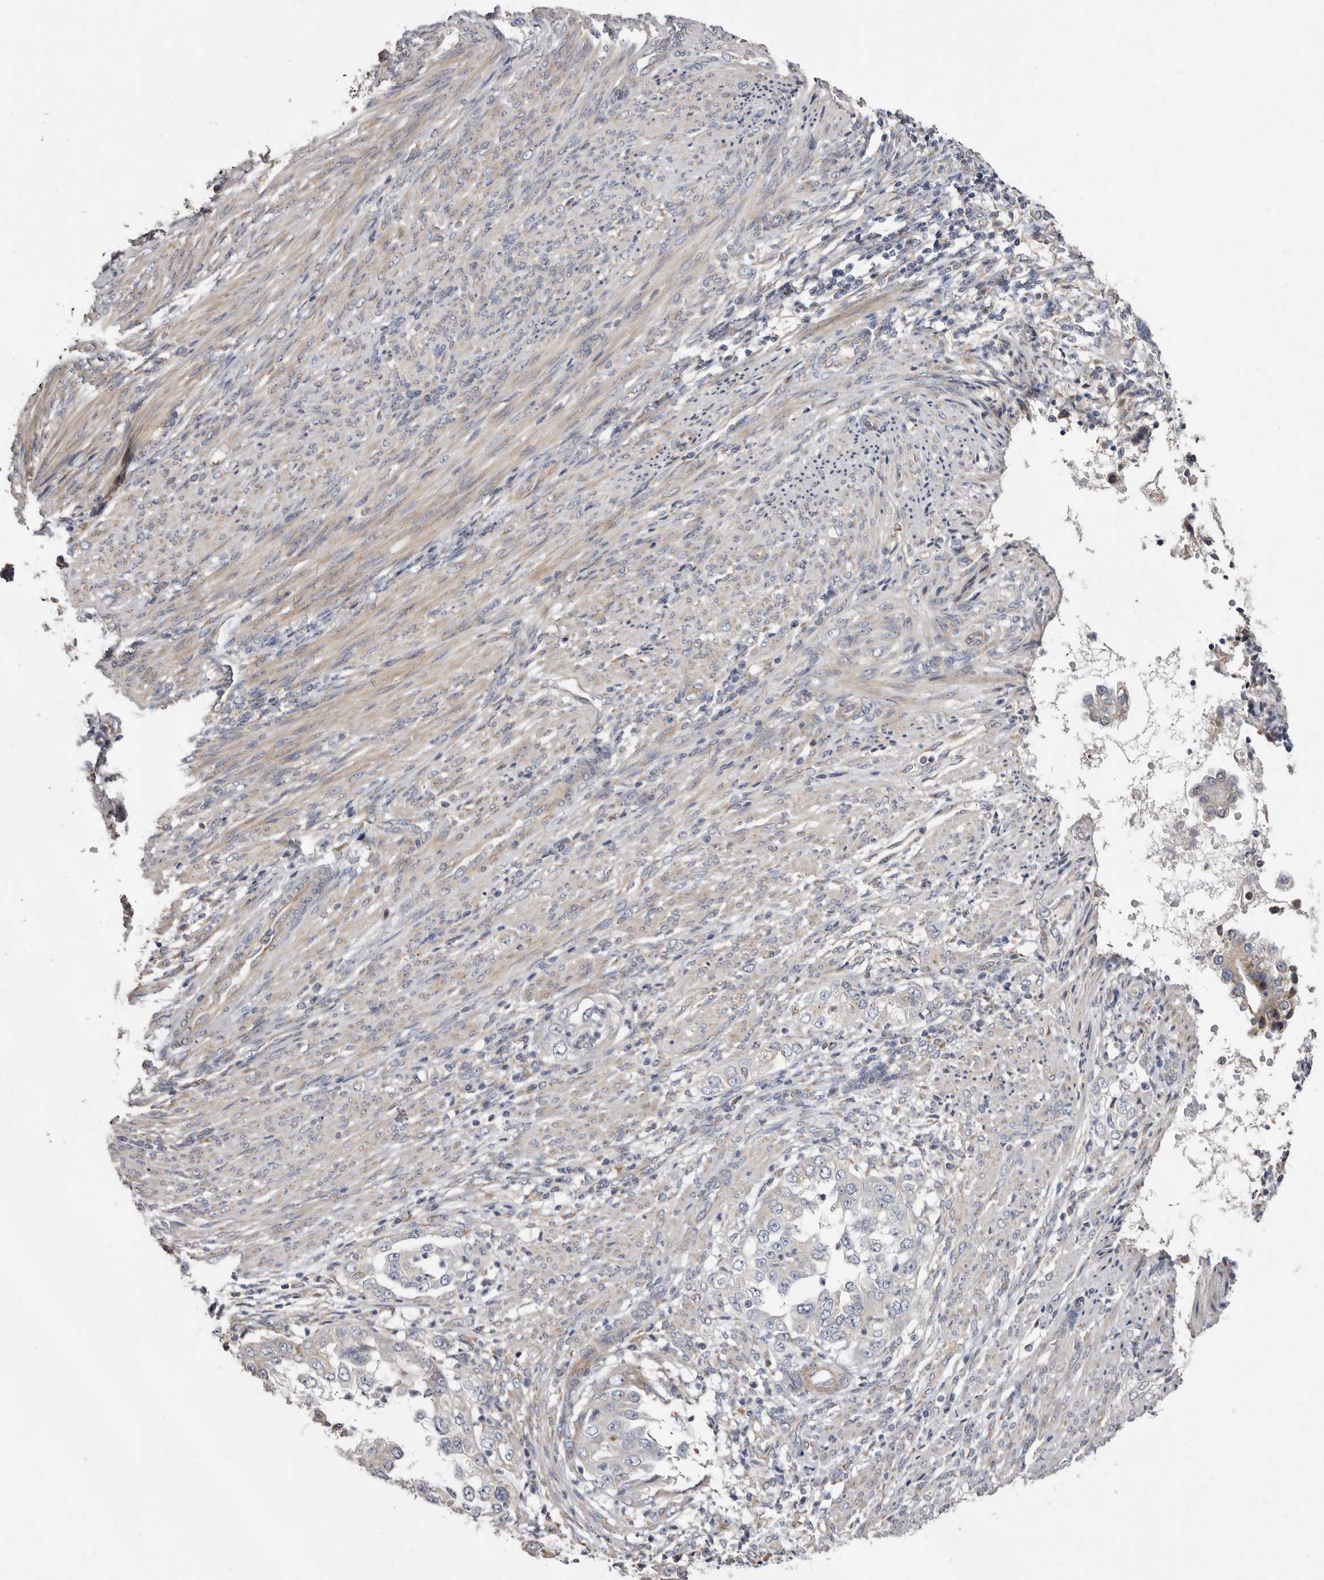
{"staining": {"intensity": "negative", "quantity": "none", "location": "none"}, "tissue": "endometrial cancer", "cell_type": "Tumor cells", "image_type": "cancer", "snomed": [{"axis": "morphology", "description": "Adenocarcinoma, NOS"}, {"axis": "topography", "description": "Endometrium"}], "caption": "There is no significant positivity in tumor cells of adenocarcinoma (endometrial).", "gene": "ASIC5", "patient": {"sex": "female", "age": 85}}